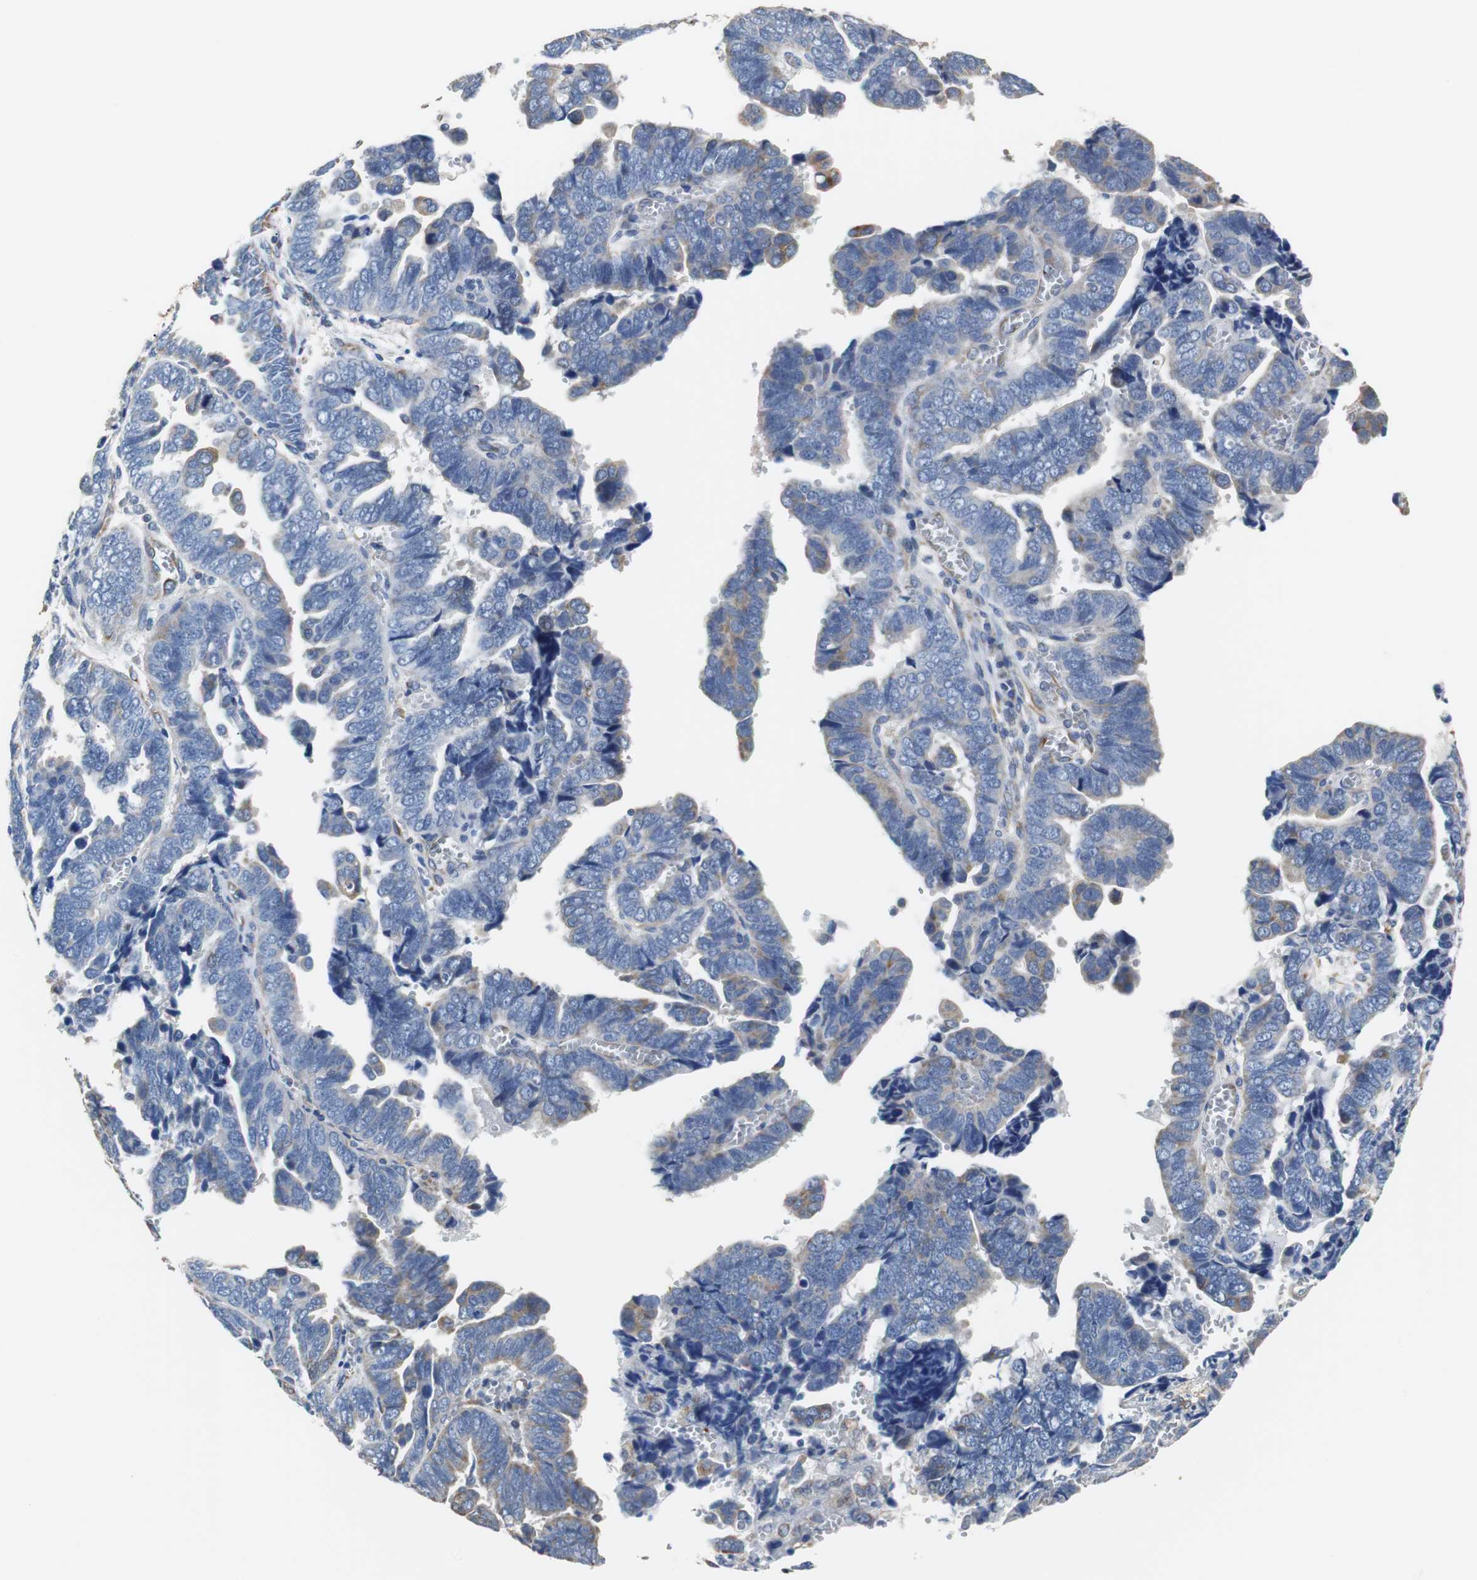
{"staining": {"intensity": "moderate", "quantity": "<25%", "location": "cytoplasmic/membranous"}, "tissue": "endometrial cancer", "cell_type": "Tumor cells", "image_type": "cancer", "snomed": [{"axis": "morphology", "description": "Adenocarcinoma, NOS"}, {"axis": "topography", "description": "Endometrium"}], "caption": "The histopathology image displays immunohistochemical staining of endometrial cancer (adenocarcinoma). There is moderate cytoplasmic/membranous staining is appreciated in about <25% of tumor cells.", "gene": "PCK1", "patient": {"sex": "female", "age": 75}}